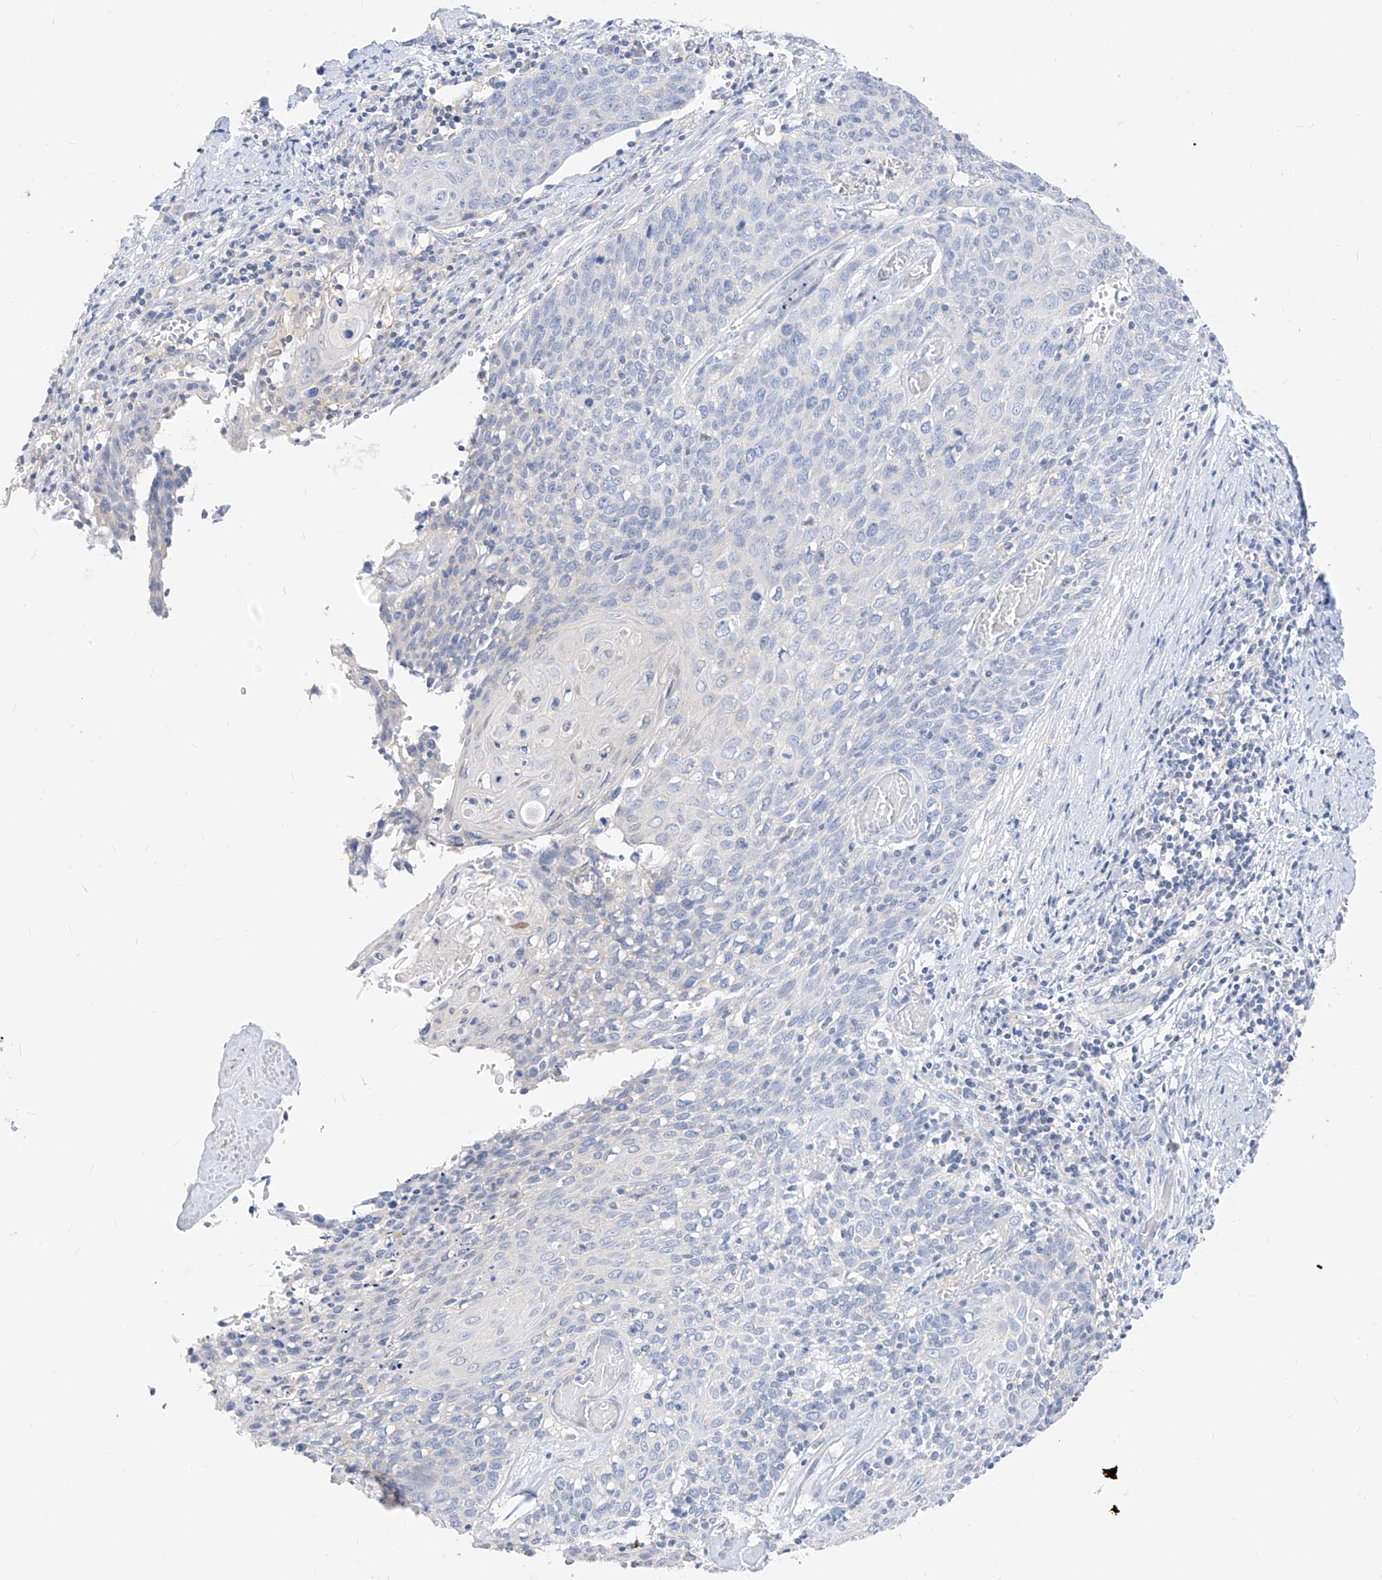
{"staining": {"intensity": "negative", "quantity": "none", "location": "none"}, "tissue": "cervical cancer", "cell_type": "Tumor cells", "image_type": "cancer", "snomed": [{"axis": "morphology", "description": "Squamous cell carcinoma, NOS"}, {"axis": "topography", "description": "Cervix"}], "caption": "Protein analysis of cervical squamous cell carcinoma reveals no significant staining in tumor cells.", "gene": "ZZEF1", "patient": {"sex": "female", "age": 39}}